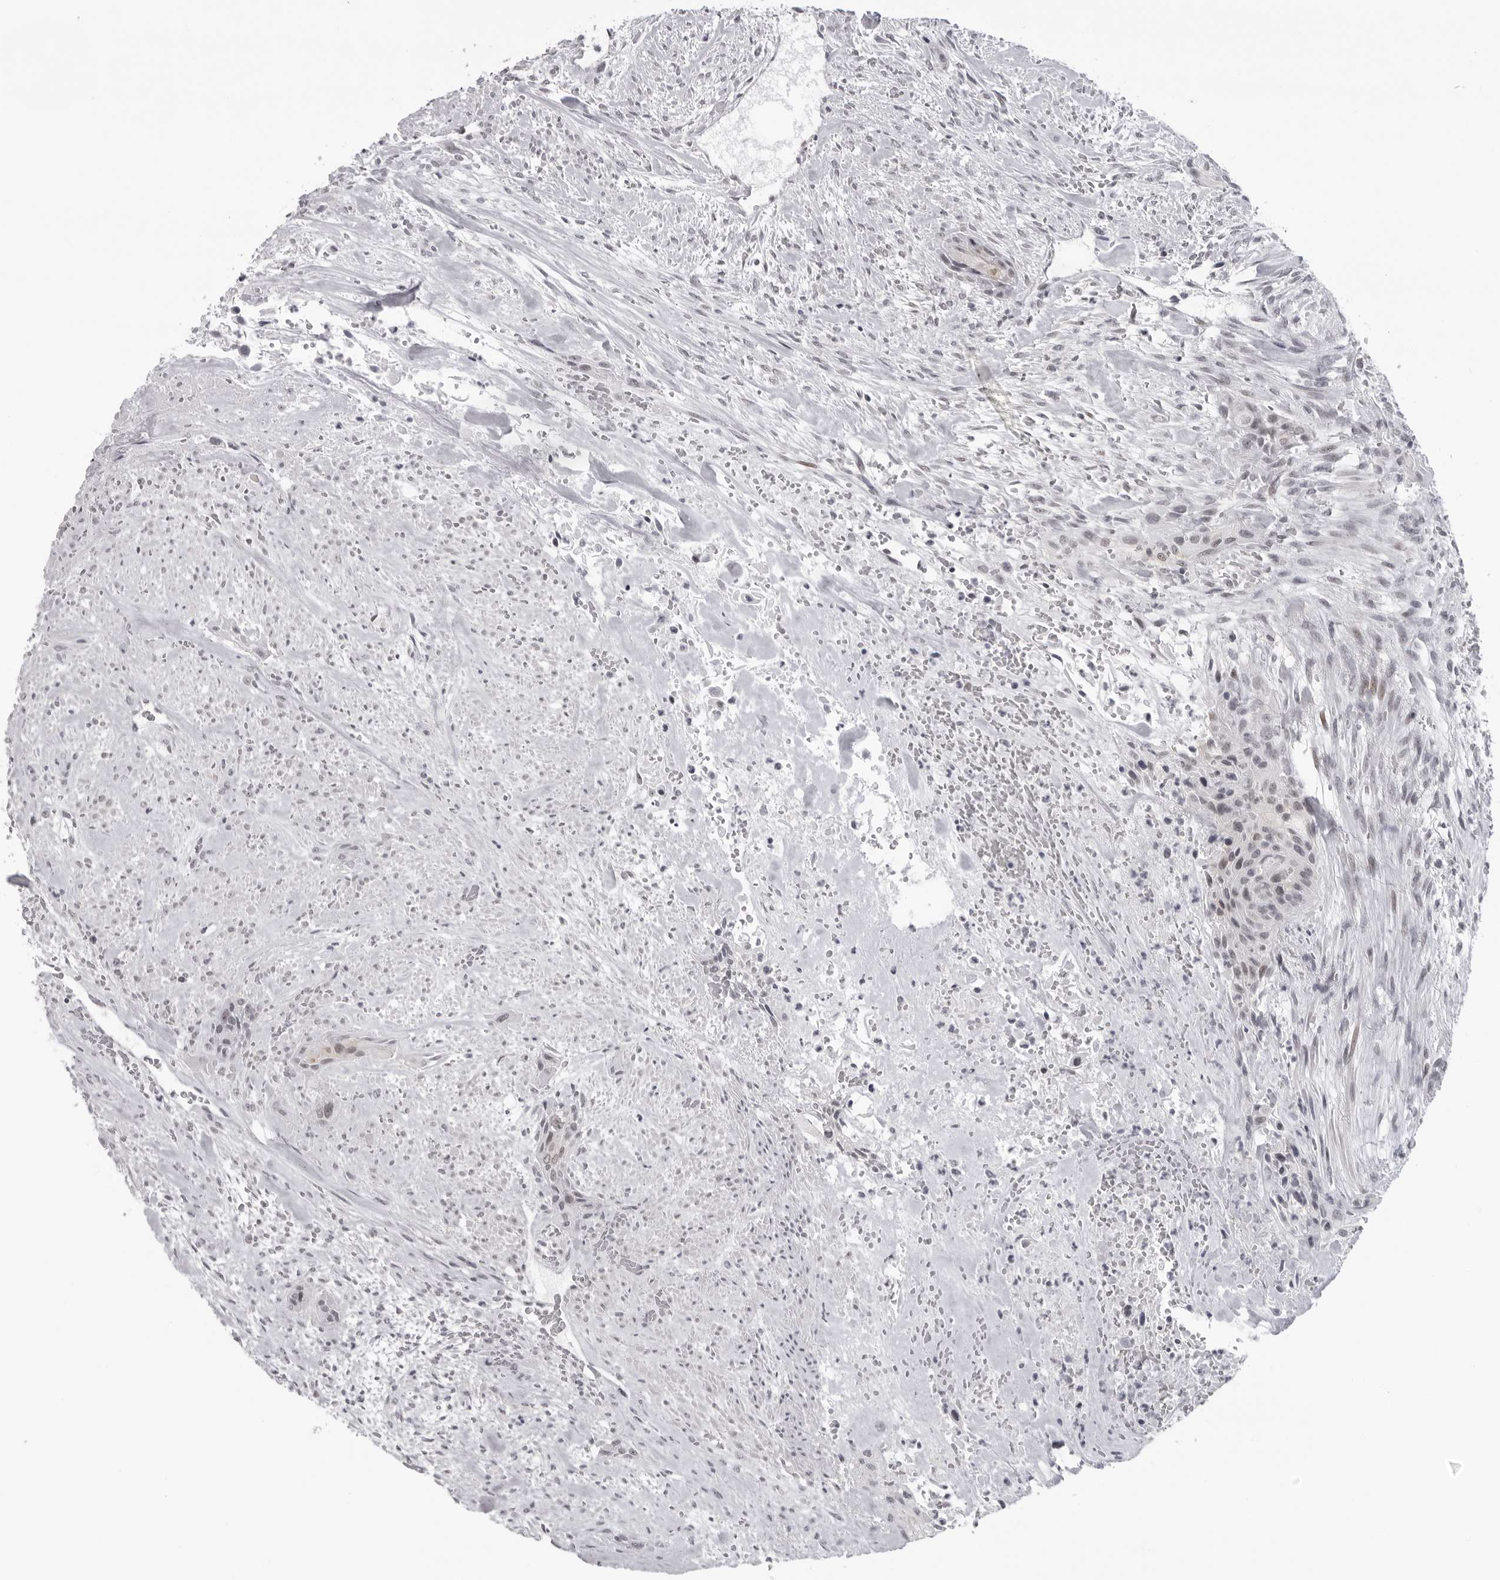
{"staining": {"intensity": "negative", "quantity": "none", "location": "none"}, "tissue": "urothelial cancer", "cell_type": "Tumor cells", "image_type": "cancer", "snomed": [{"axis": "morphology", "description": "Urothelial carcinoma, High grade"}, {"axis": "topography", "description": "Urinary bladder"}], "caption": "Immunohistochemistry (IHC) of human urothelial carcinoma (high-grade) shows no staining in tumor cells. Brightfield microscopy of immunohistochemistry stained with DAB (3,3'-diaminobenzidine) (brown) and hematoxylin (blue), captured at high magnification.", "gene": "ESPN", "patient": {"sex": "male", "age": 35}}